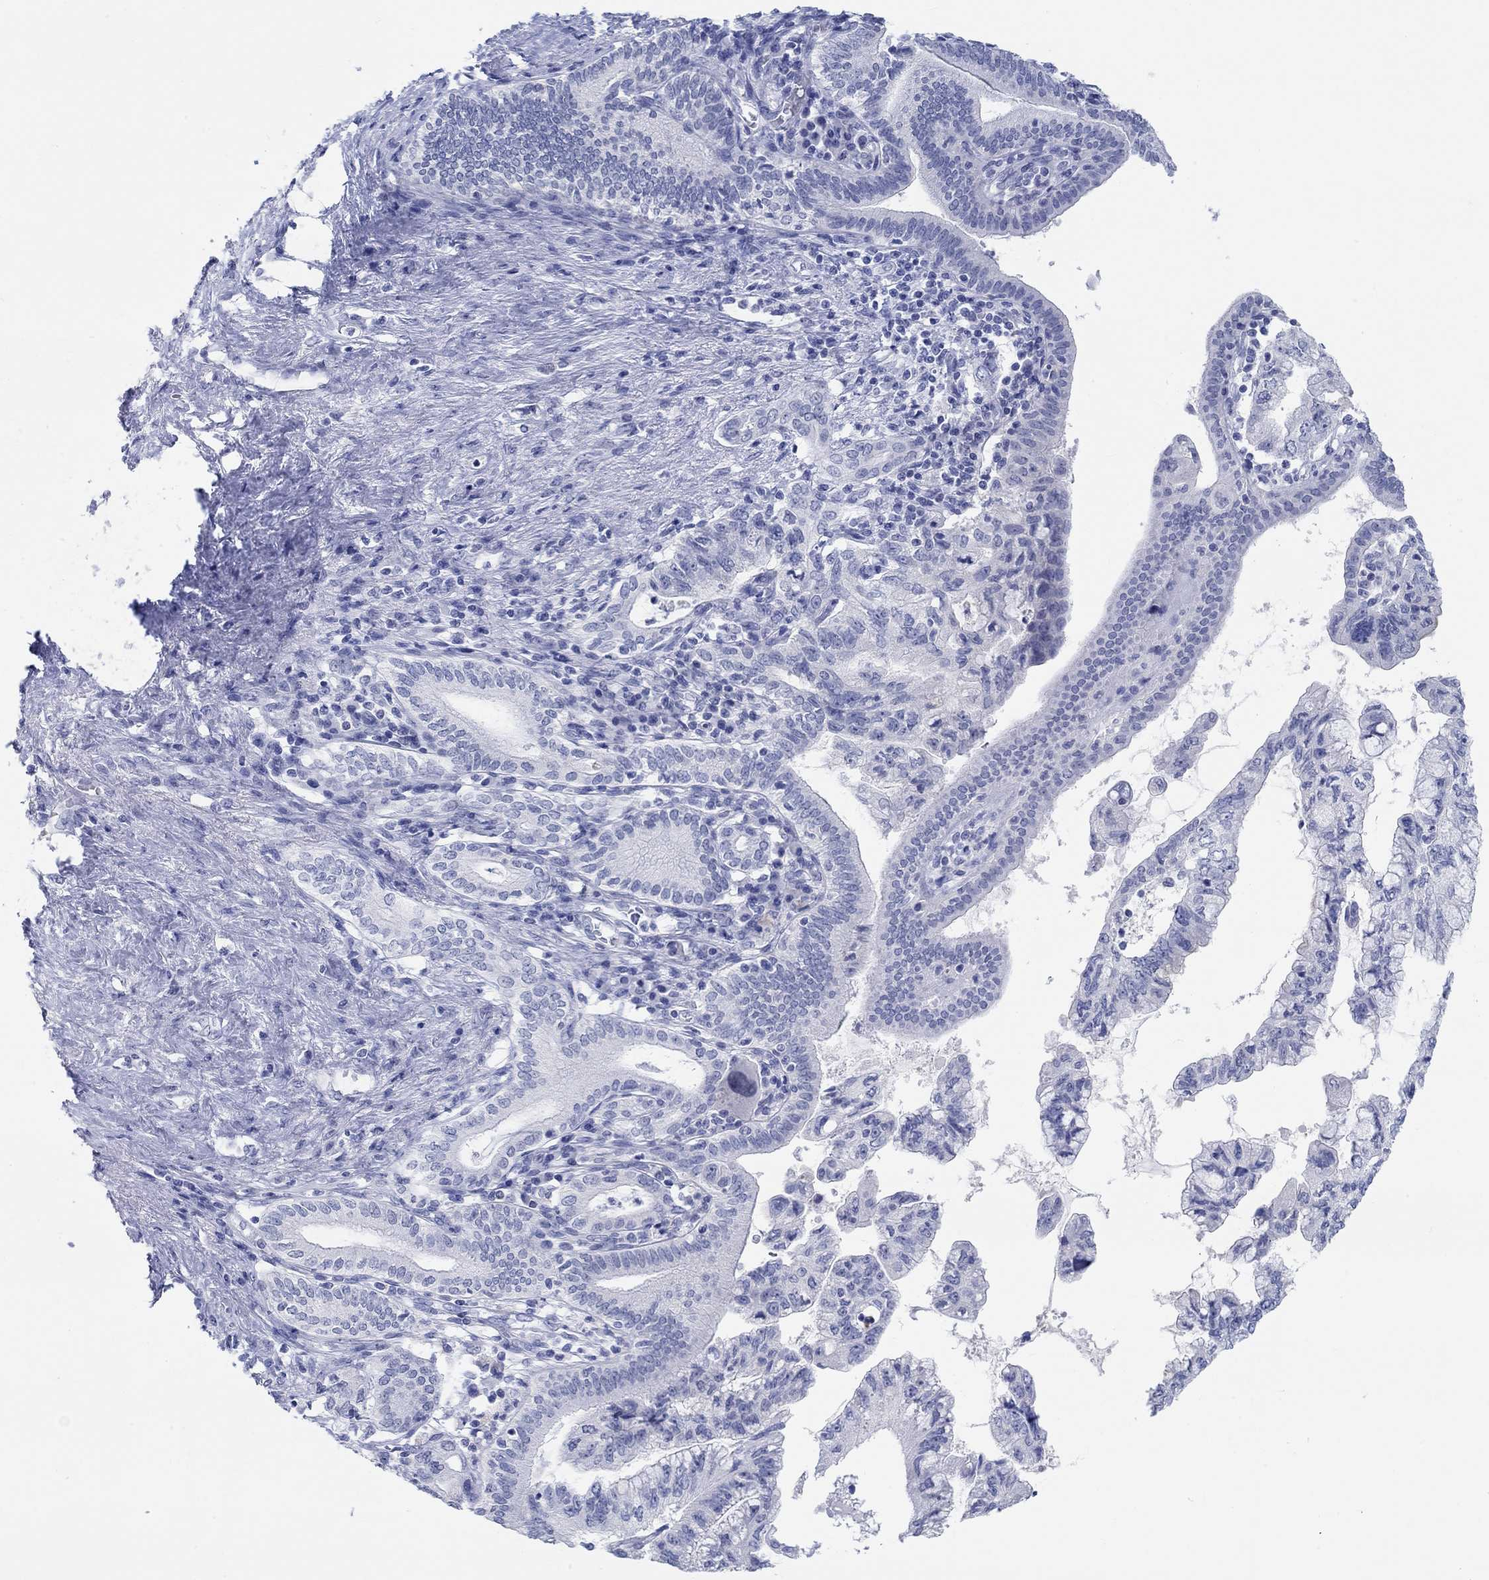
{"staining": {"intensity": "negative", "quantity": "none", "location": "none"}, "tissue": "pancreatic cancer", "cell_type": "Tumor cells", "image_type": "cancer", "snomed": [{"axis": "morphology", "description": "Adenocarcinoma, NOS"}, {"axis": "topography", "description": "Pancreas"}], "caption": "Histopathology image shows no protein expression in tumor cells of pancreatic adenocarcinoma tissue.", "gene": "GRIA3", "patient": {"sex": "female", "age": 73}}